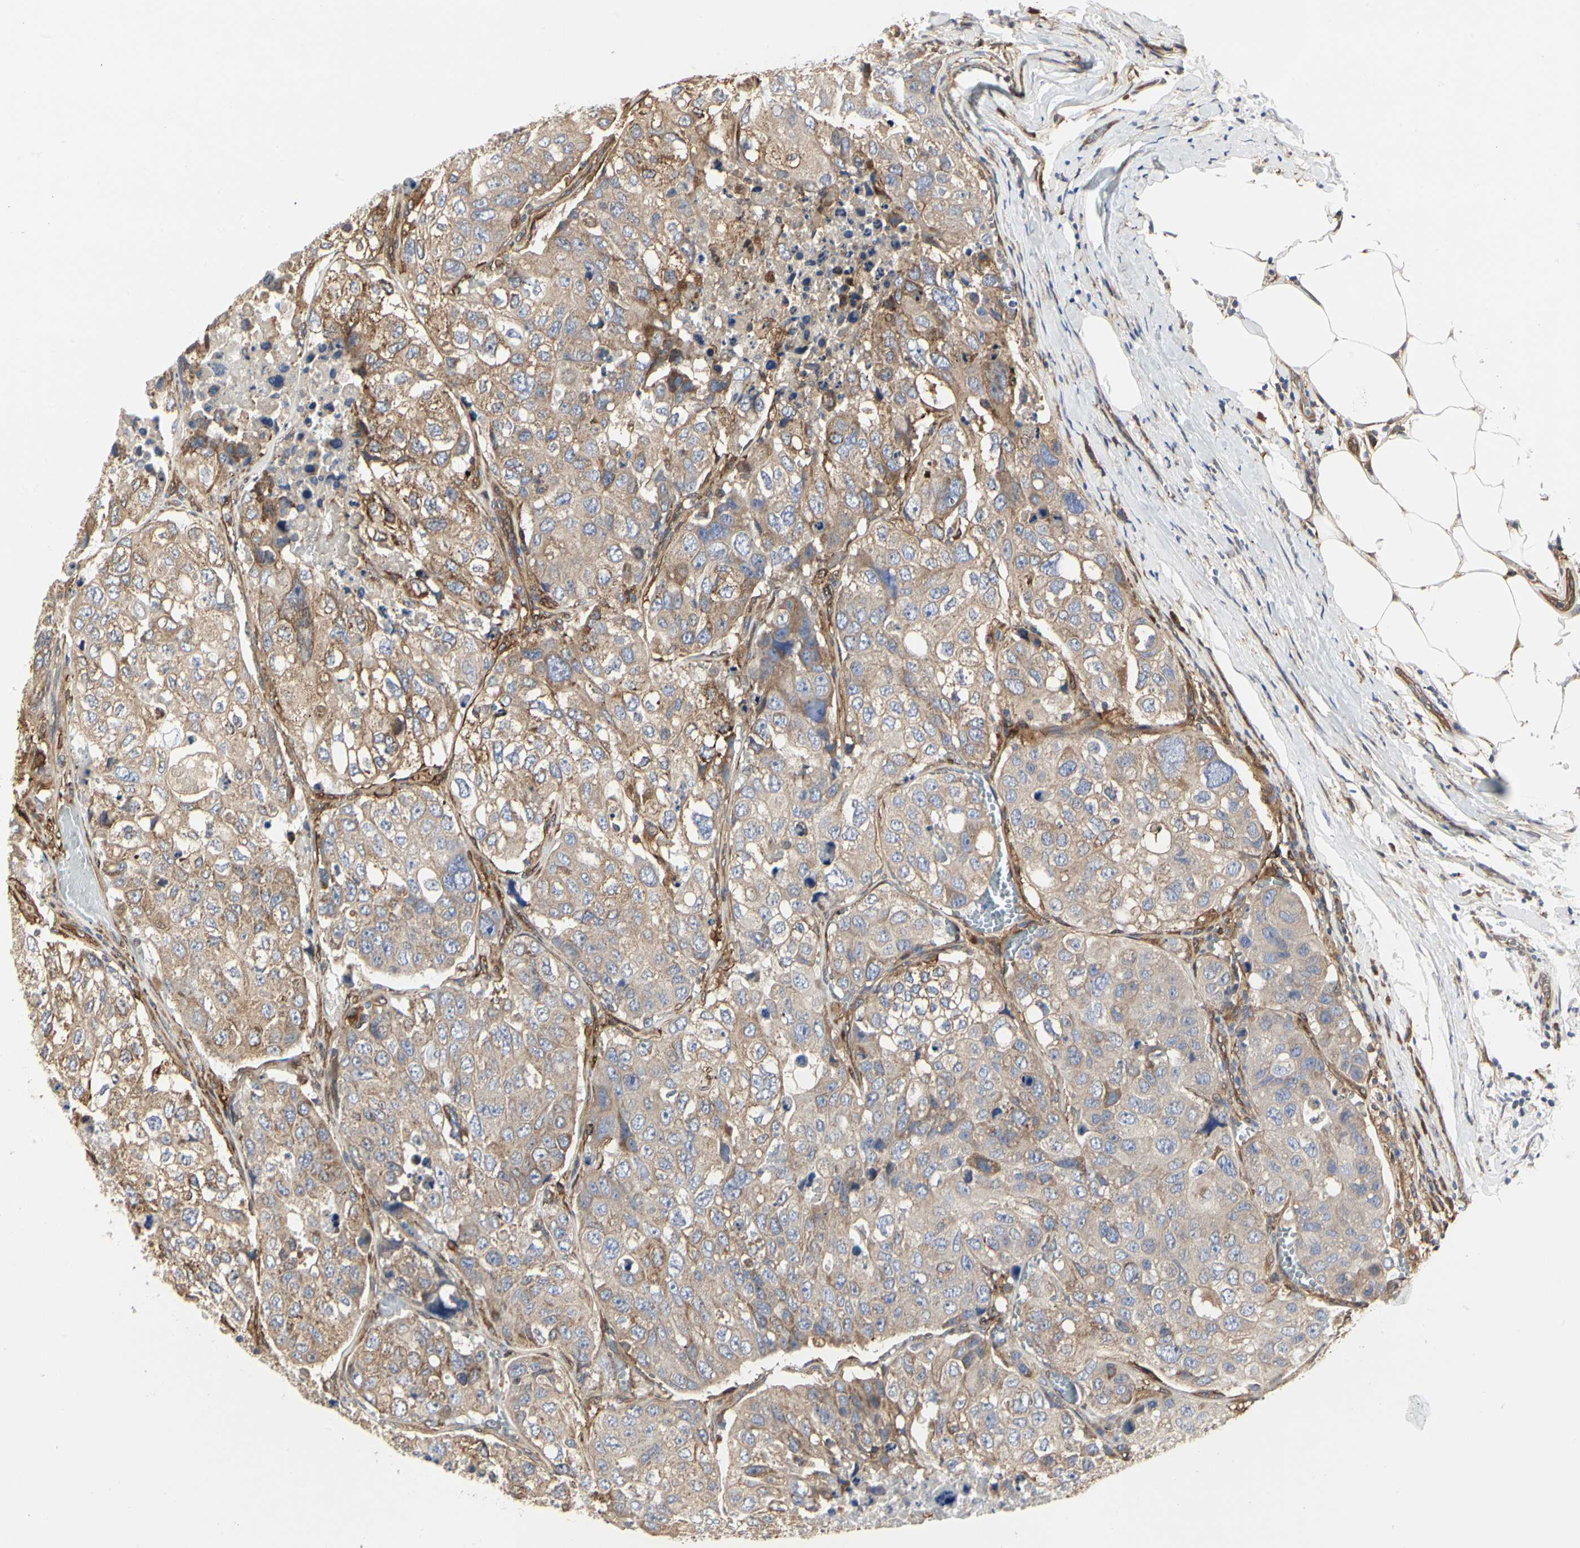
{"staining": {"intensity": "moderate", "quantity": ">75%", "location": "cytoplasmic/membranous"}, "tissue": "urothelial cancer", "cell_type": "Tumor cells", "image_type": "cancer", "snomed": [{"axis": "morphology", "description": "Urothelial carcinoma, High grade"}, {"axis": "topography", "description": "Lymph node"}, {"axis": "topography", "description": "Urinary bladder"}], "caption": "Moderate cytoplasmic/membranous protein positivity is appreciated in approximately >75% of tumor cells in urothelial carcinoma (high-grade).", "gene": "C3orf52", "patient": {"sex": "male", "age": 51}}